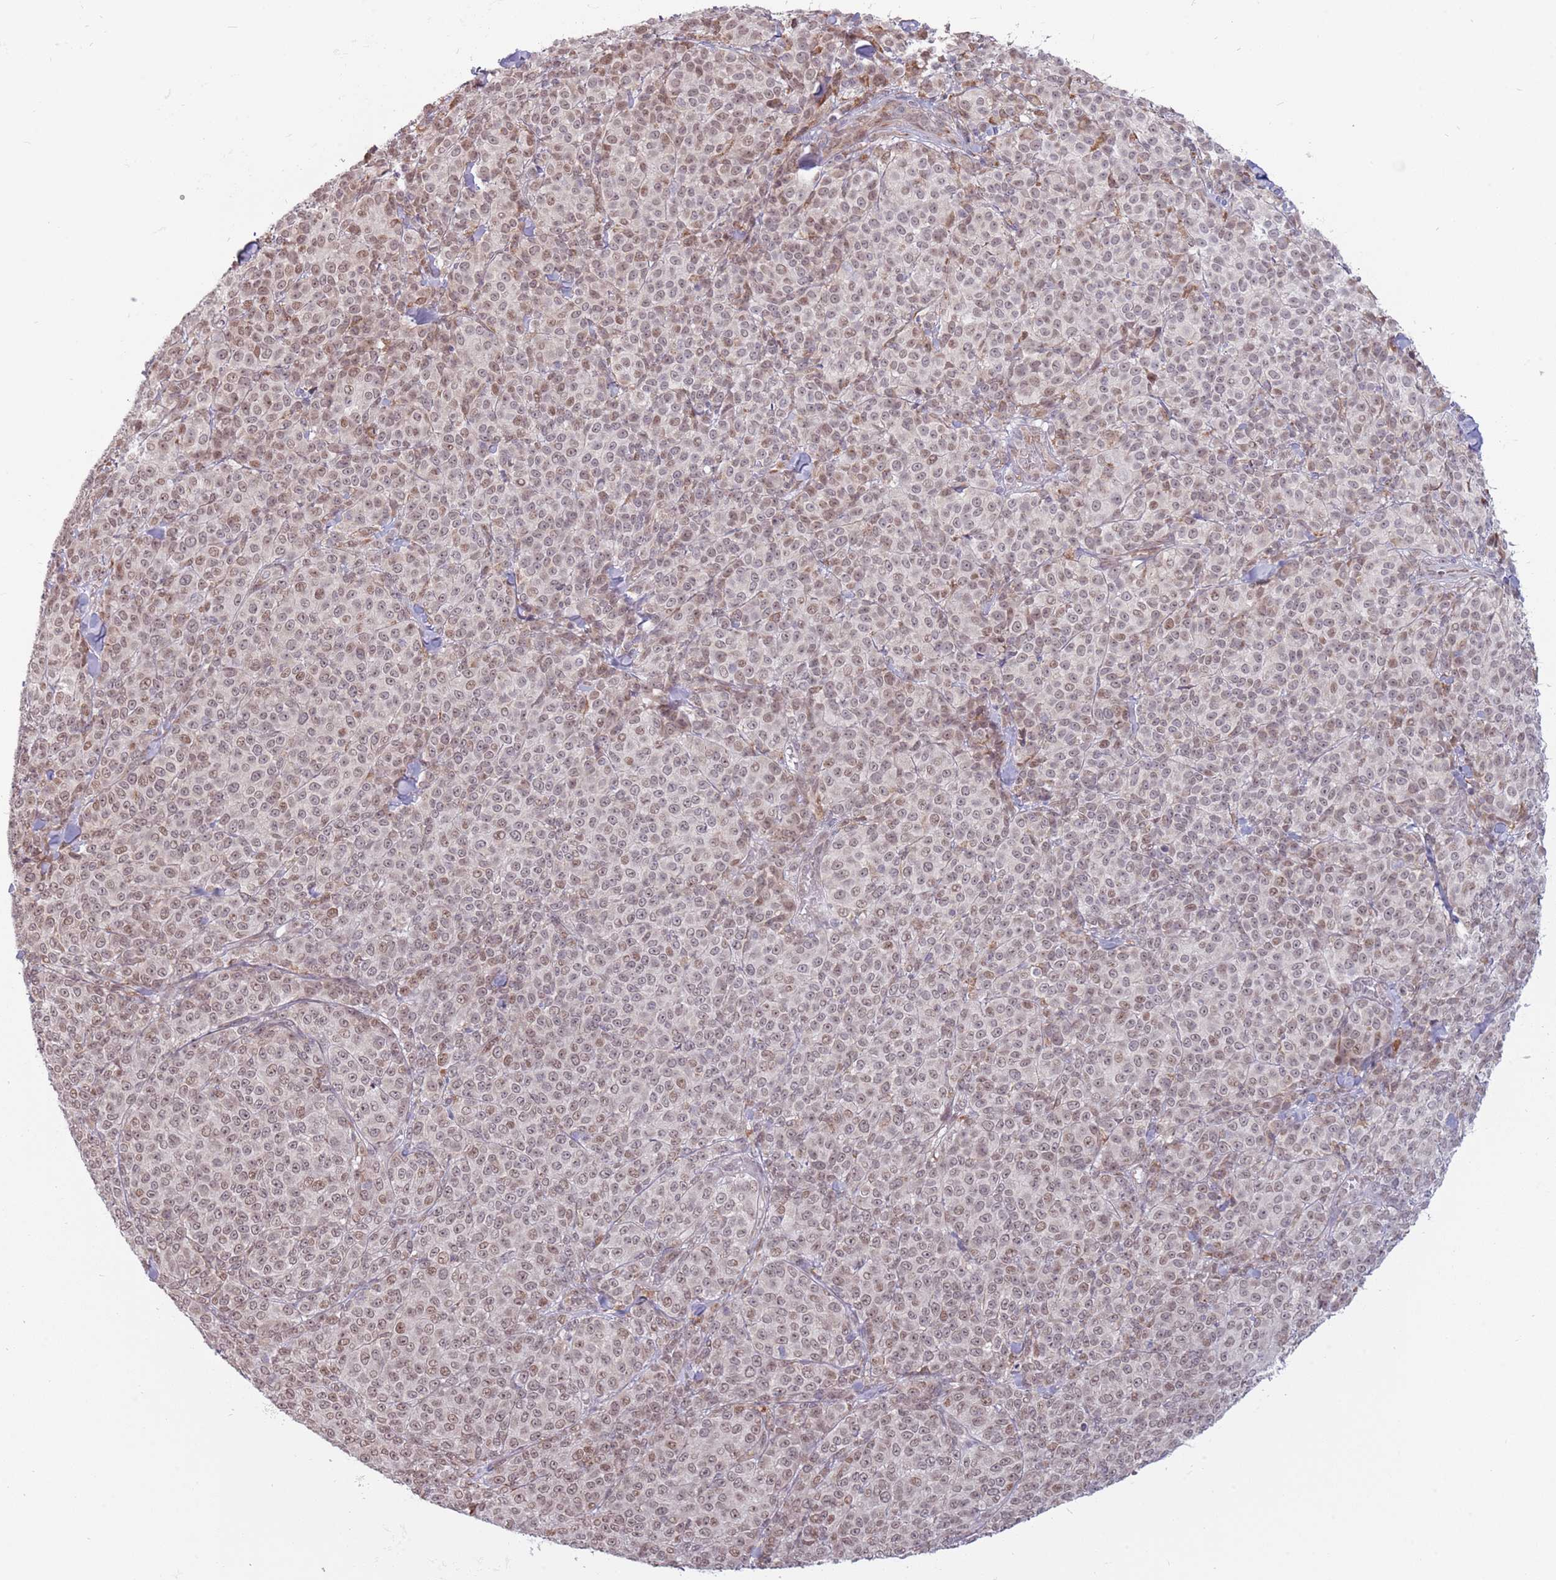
{"staining": {"intensity": "weak", "quantity": ">75%", "location": "nuclear"}, "tissue": "melanoma", "cell_type": "Tumor cells", "image_type": "cancer", "snomed": [{"axis": "morphology", "description": "Normal tissue, NOS"}, {"axis": "morphology", "description": "Malignant melanoma, NOS"}, {"axis": "topography", "description": "Skin"}], "caption": "This image displays immunohistochemistry staining of human melanoma, with low weak nuclear positivity in approximately >75% of tumor cells.", "gene": "BARD1", "patient": {"sex": "female", "age": 34}}